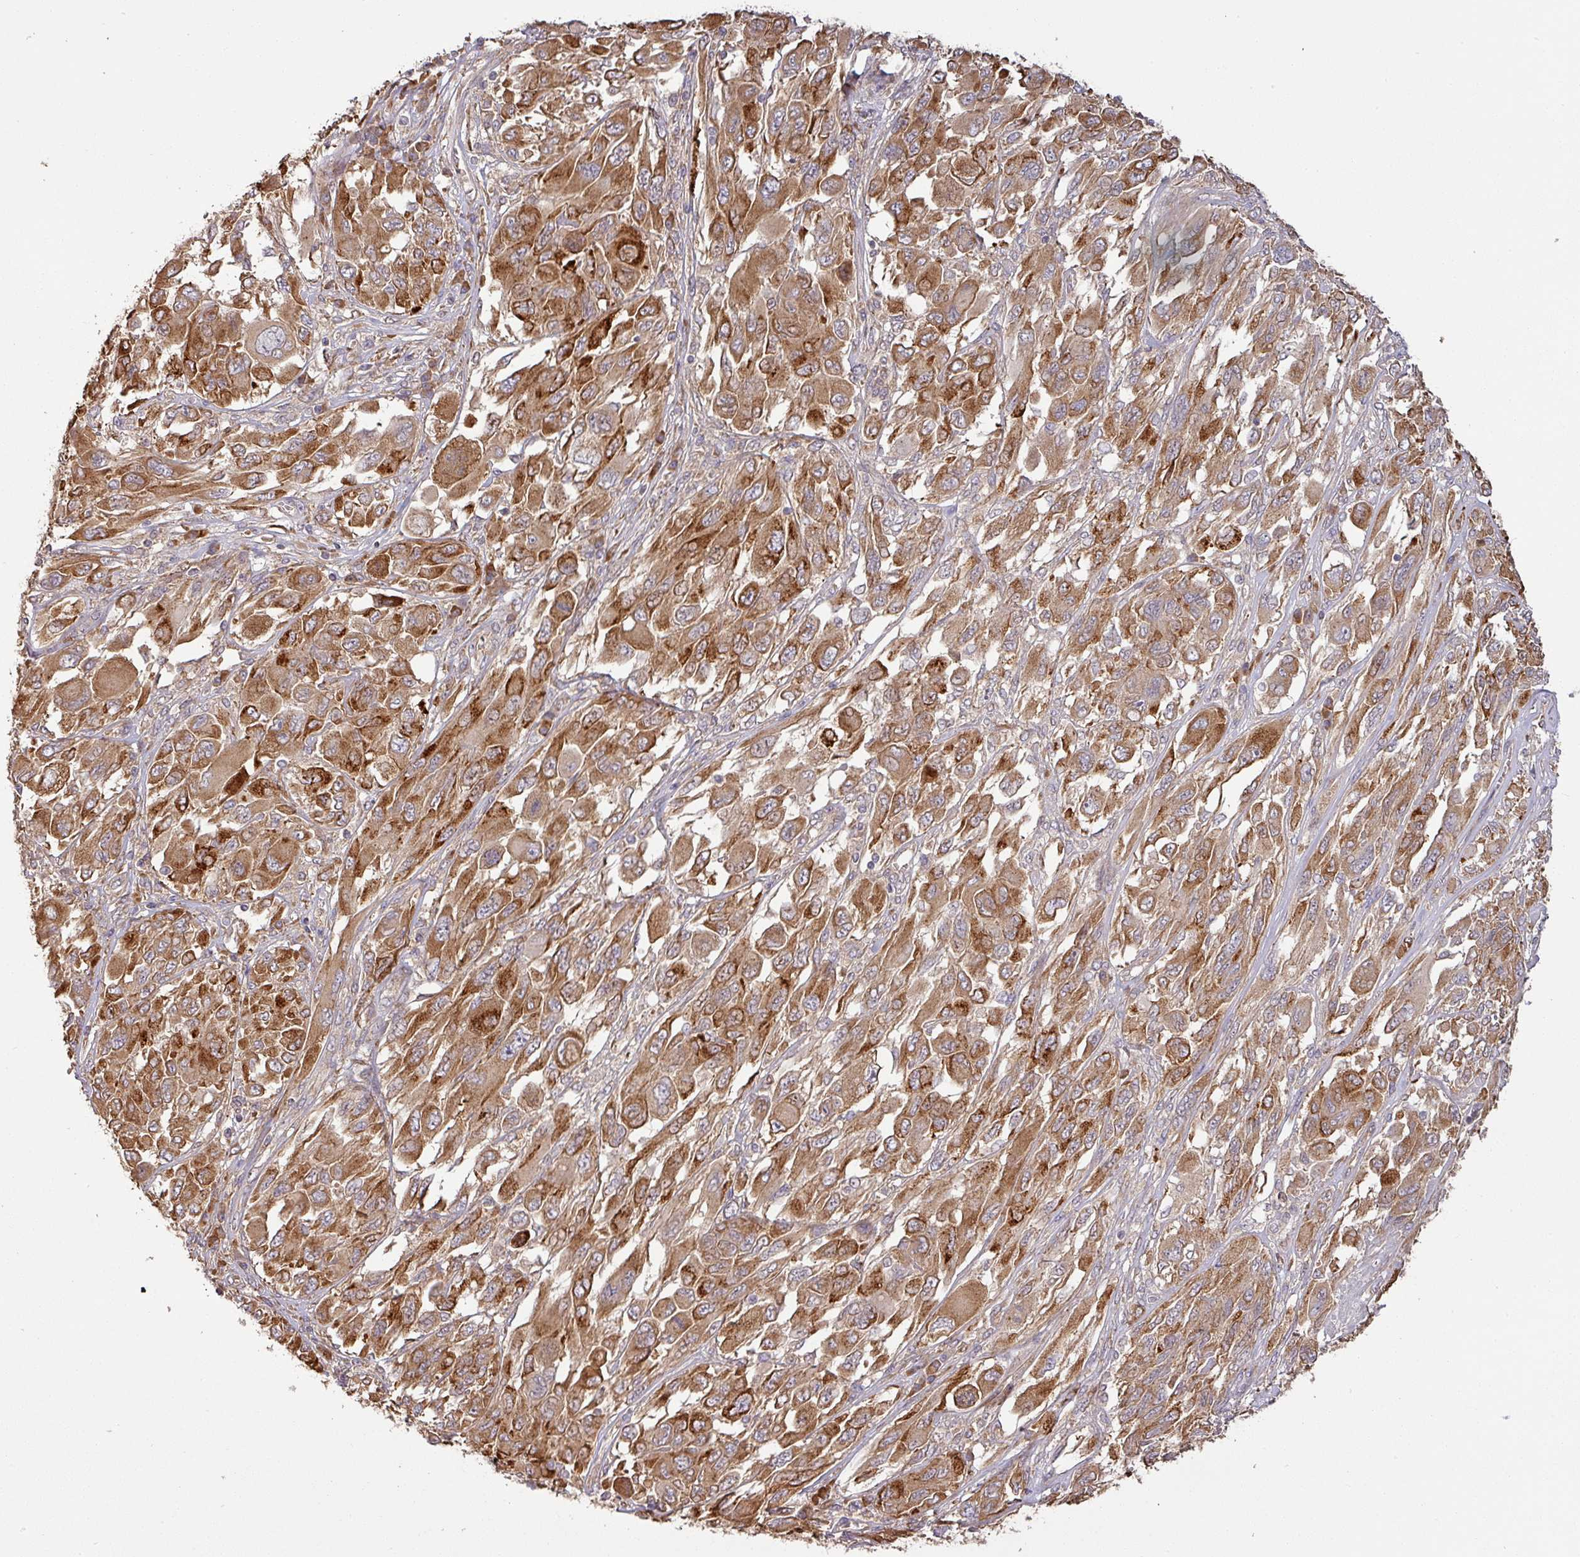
{"staining": {"intensity": "strong", "quantity": ">75%", "location": "cytoplasmic/membranous"}, "tissue": "melanoma", "cell_type": "Tumor cells", "image_type": "cancer", "snomed": [{"axis": "morphology", "description": "Malignant melanoma, NOS"}, {"axis": "topography", "description": "Skin"}], "caption": "This histopathology image shows immunohistochemistry (IHC) staining of human melanoma, with high strong cytoplasmic/membranous positivity in about >75% of tumor cells.", "gene": "GALP", "patient": {"sex": "female", "age": 91}}